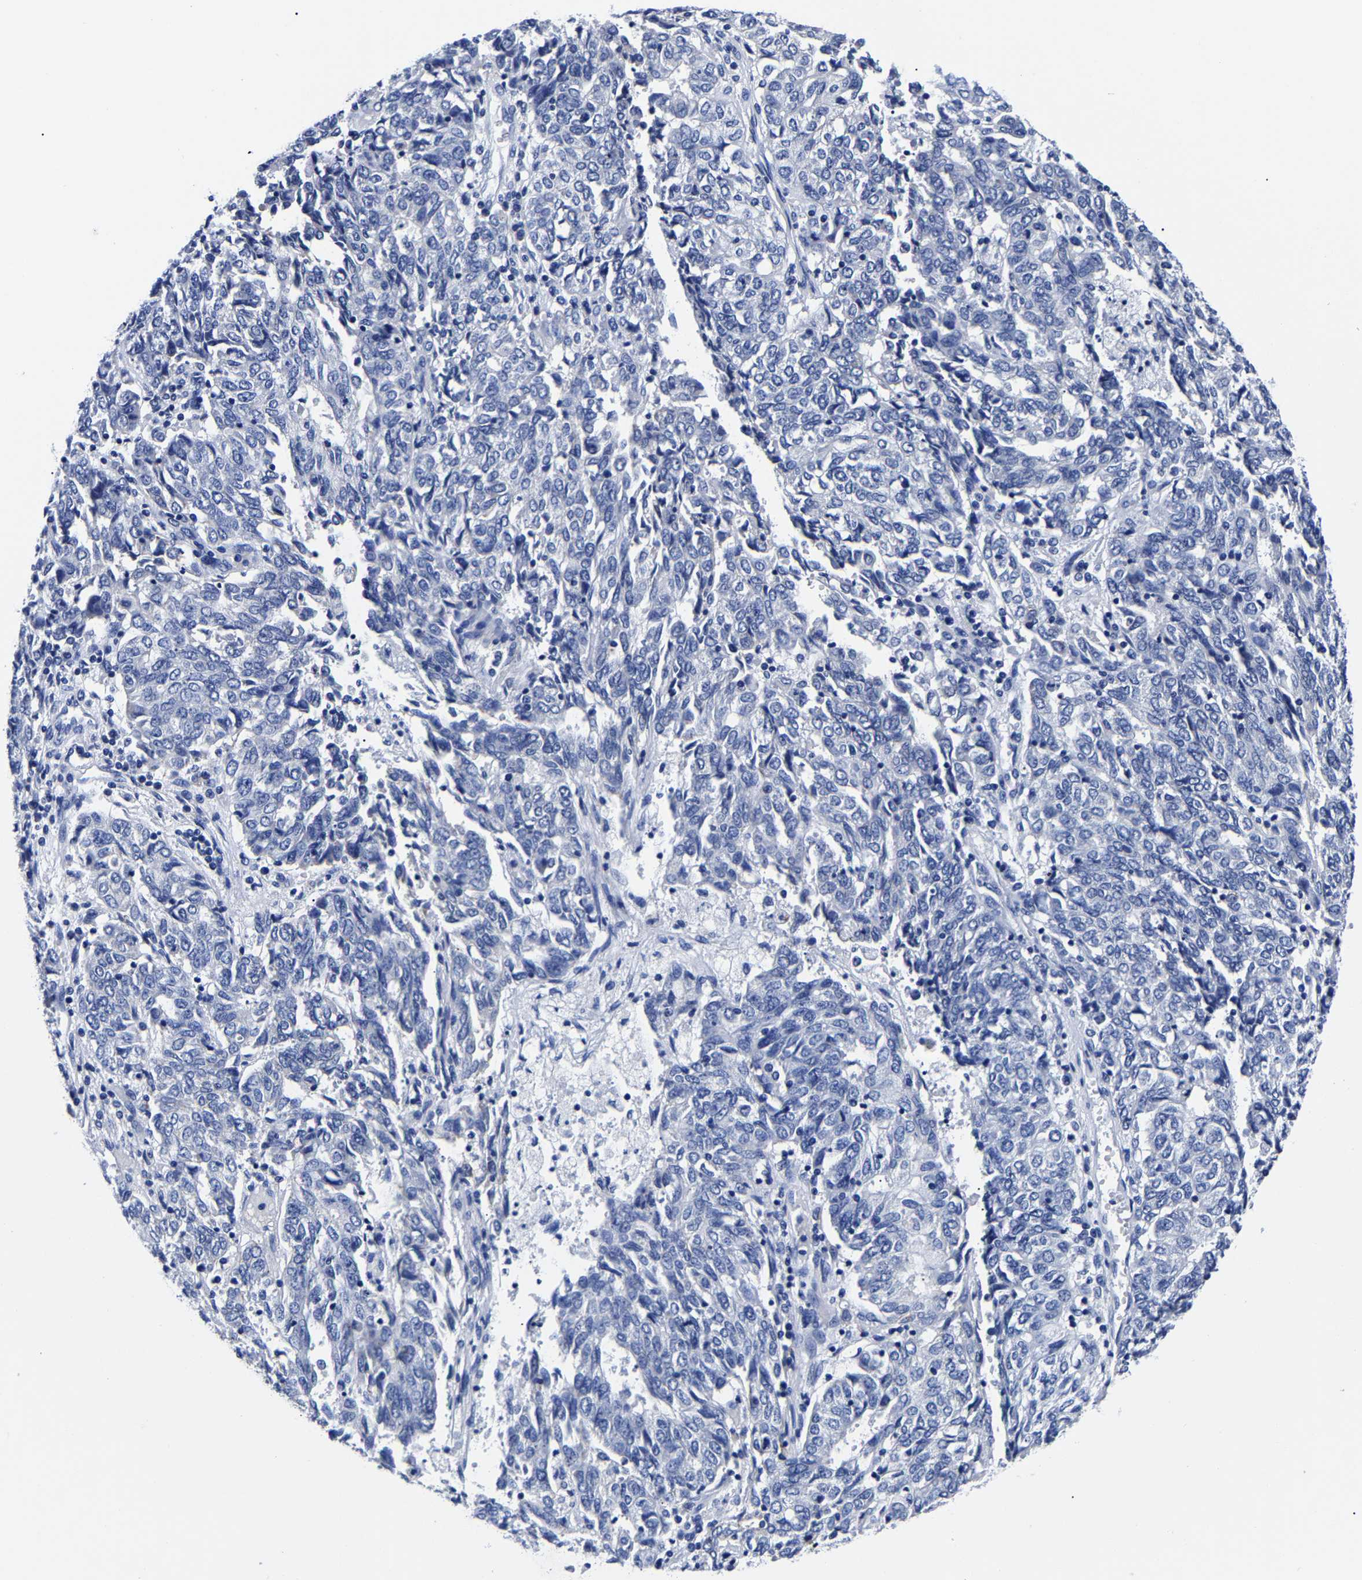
{"staining": {"intensity": "negative", "quantity": "none", "location": "none"}, "tissue": "endometrial cancer", "cell_type": "Tumor cells", "image_type": "cancer", "snomed": [{"axis": "morphology", "description": "Adenocarcinoma, NOS"}, {"axis": "topography", "description": "Endometrium"}], "caption": "Immunohistochemistry micrograph of human endometrial adenocarcinoma stained for a protein (brown), which demonstrates no staining in tumor cells. (DAB immunohistochemistry (IHC) visualized using brightfield microscopy, high magnification).", "gene": "CPA2", "patient": {"sex": "female", "age": 80}}